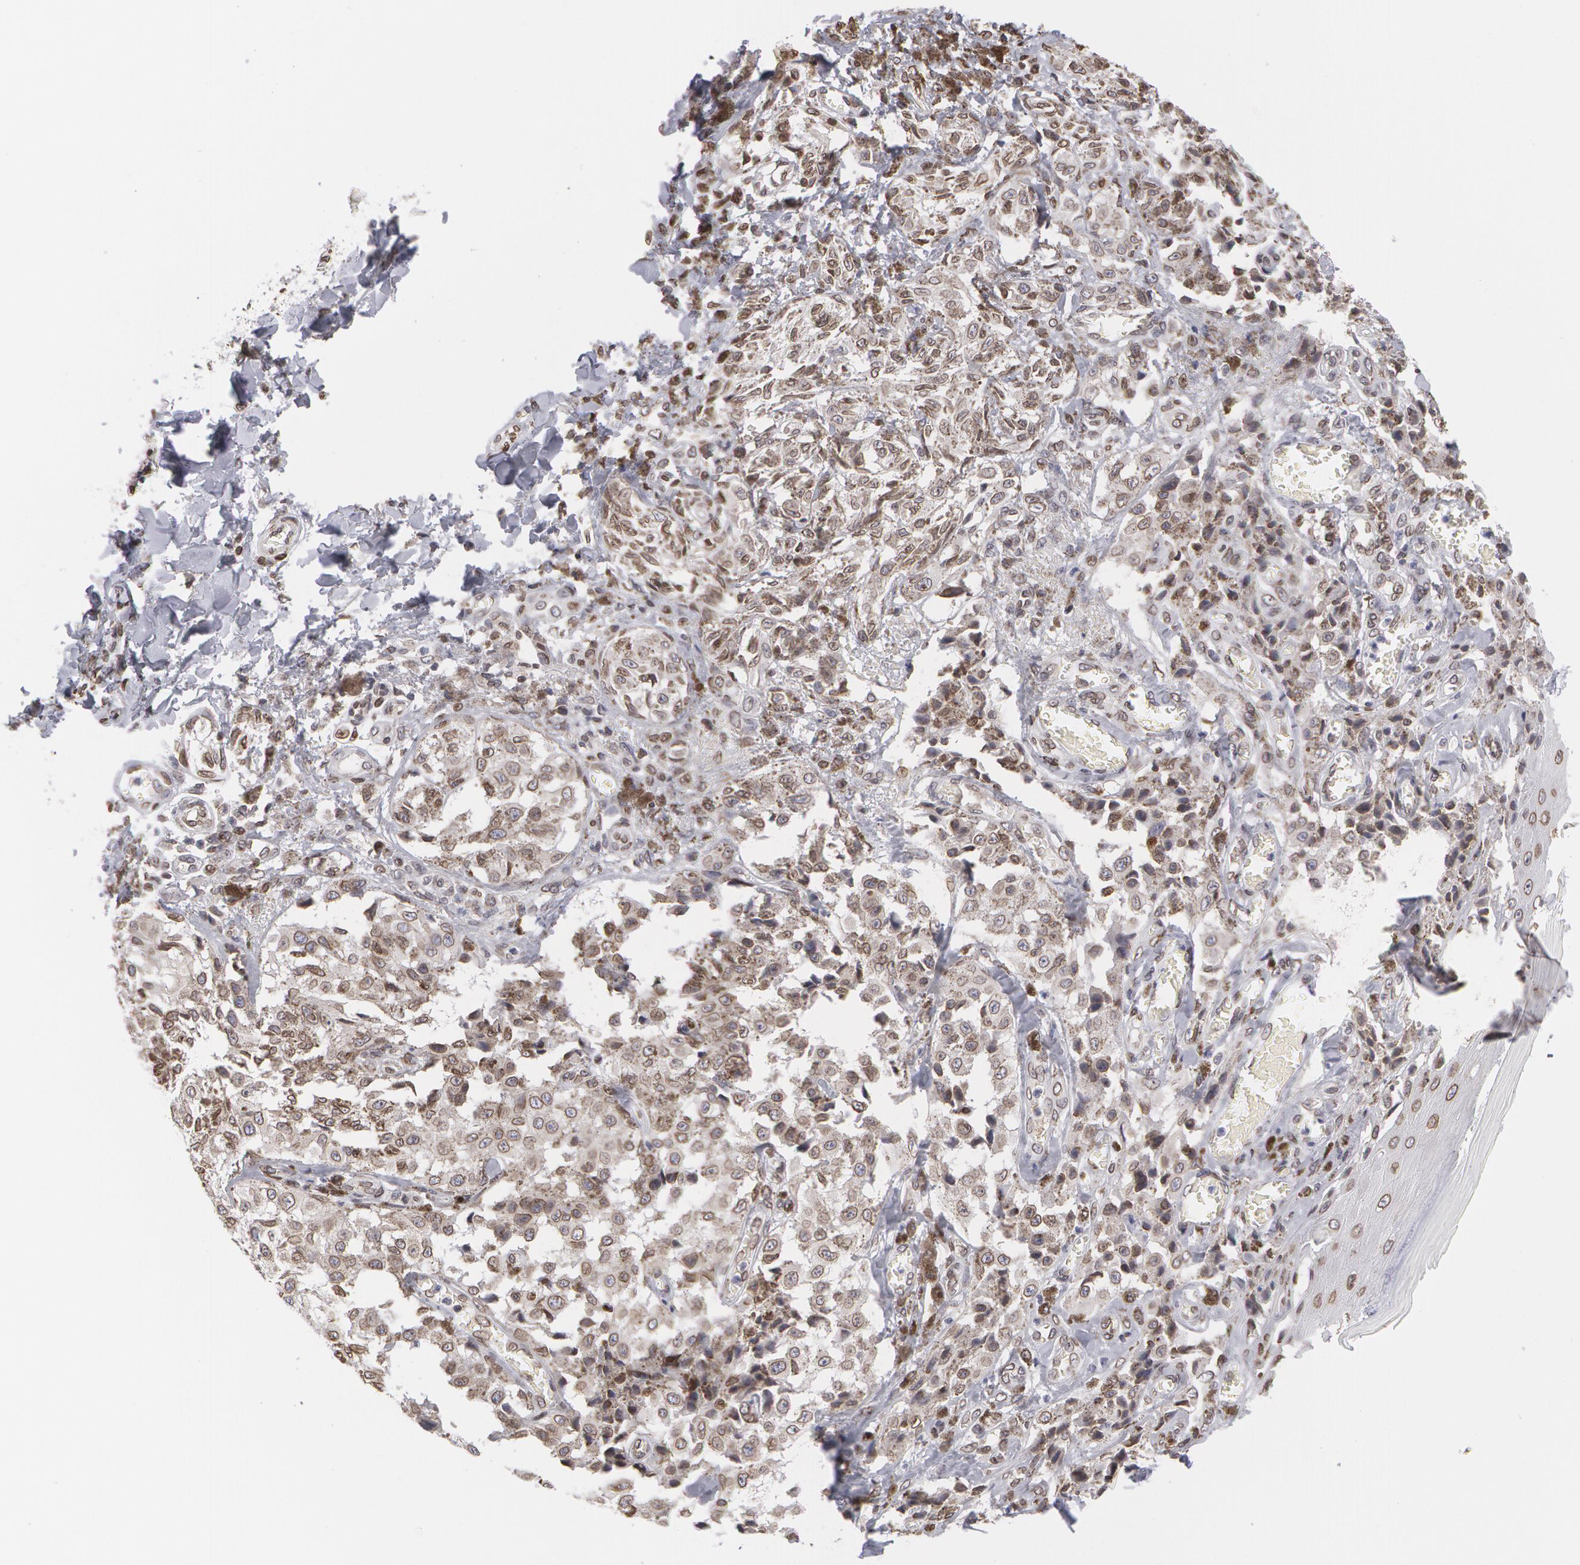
{"staining": {"intensity": "moderate", "quantity": "25%-75%", "location": "cytoplasmic/membranous,nuclear"}, "tissue": "melanoma", "cell_type": "Tumor cells", "image_type": "cancer", "snomed": [{"axis": "morphology", "description": "Malignant melanoma, NOS"}, {"axis": "topography", "description": "Skin"}], "caption": "The histopathology image reveals staining of malignant melanoma, revealing moderate cytoplasmic/membranous and nuclear protein expression (brown color) within tumor cells. Immunohistochemistry stains the protein of interest in brown and the nuclei are stained blue.", "gene": "EMD", "patient": {"sex": "female", "age": 82}}